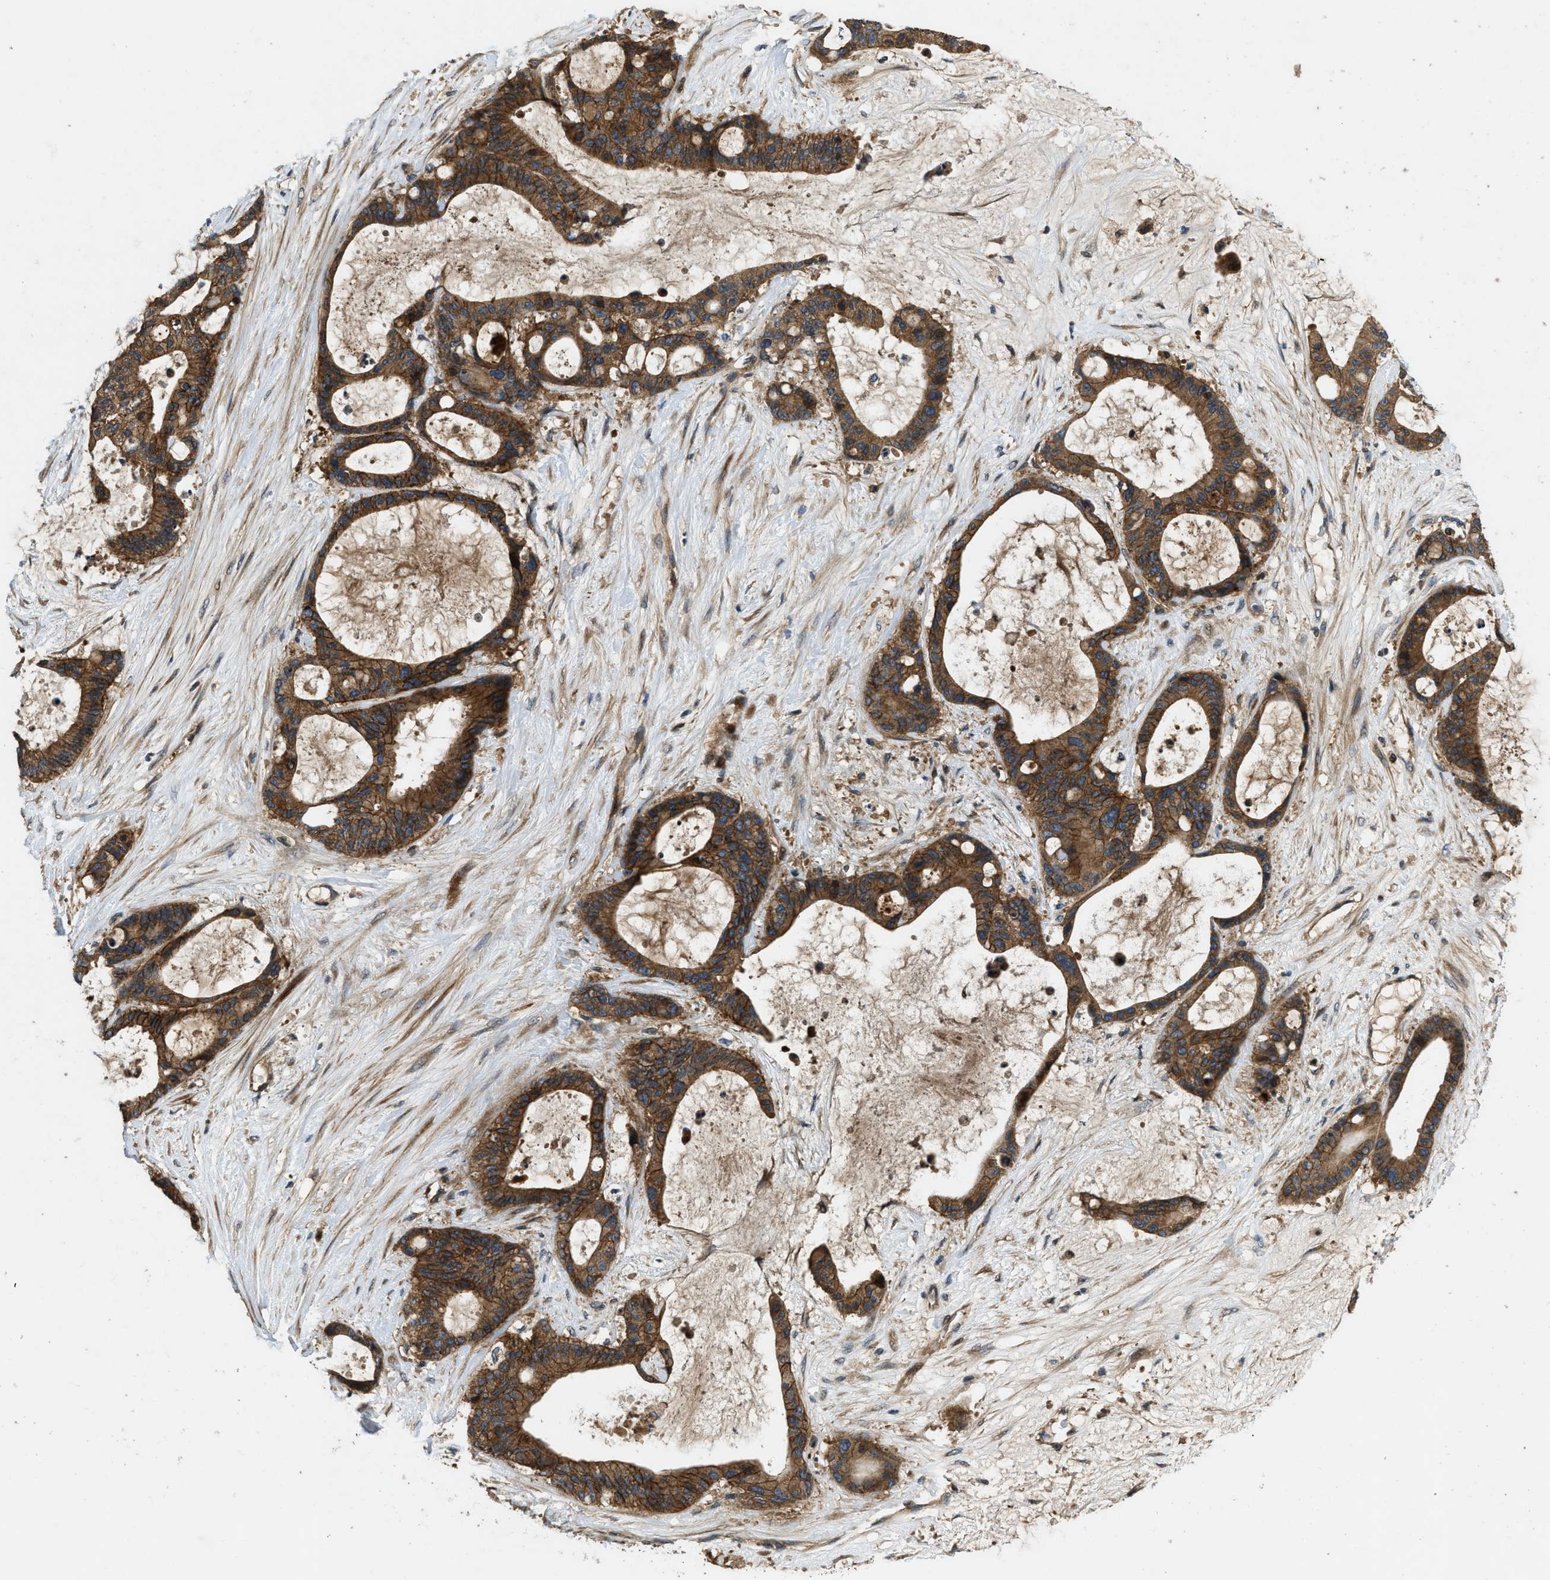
{"staining": {"intensity": "strong", "quantity": ">75%", "location": "cytoplasmic/membranous"}, "tissue": "liver cancer", "cell_type": "Tumor cells", "image_type": "cancer", "snomed": [{"axis": "morphology", "description": "Cholangiocarcinoma"}, {"axis": "topography", "description": "Liver"}], "caption": "IHC histopathology image of cholangiocarcinoma (liver) stained for a protein (brown), which exhibits high levels of strong cytoplasmic/membranous staining in approximately >75% of tumor cells.", "gene": "CNNM3", "patient": {"sex": "female", "age": 73}}